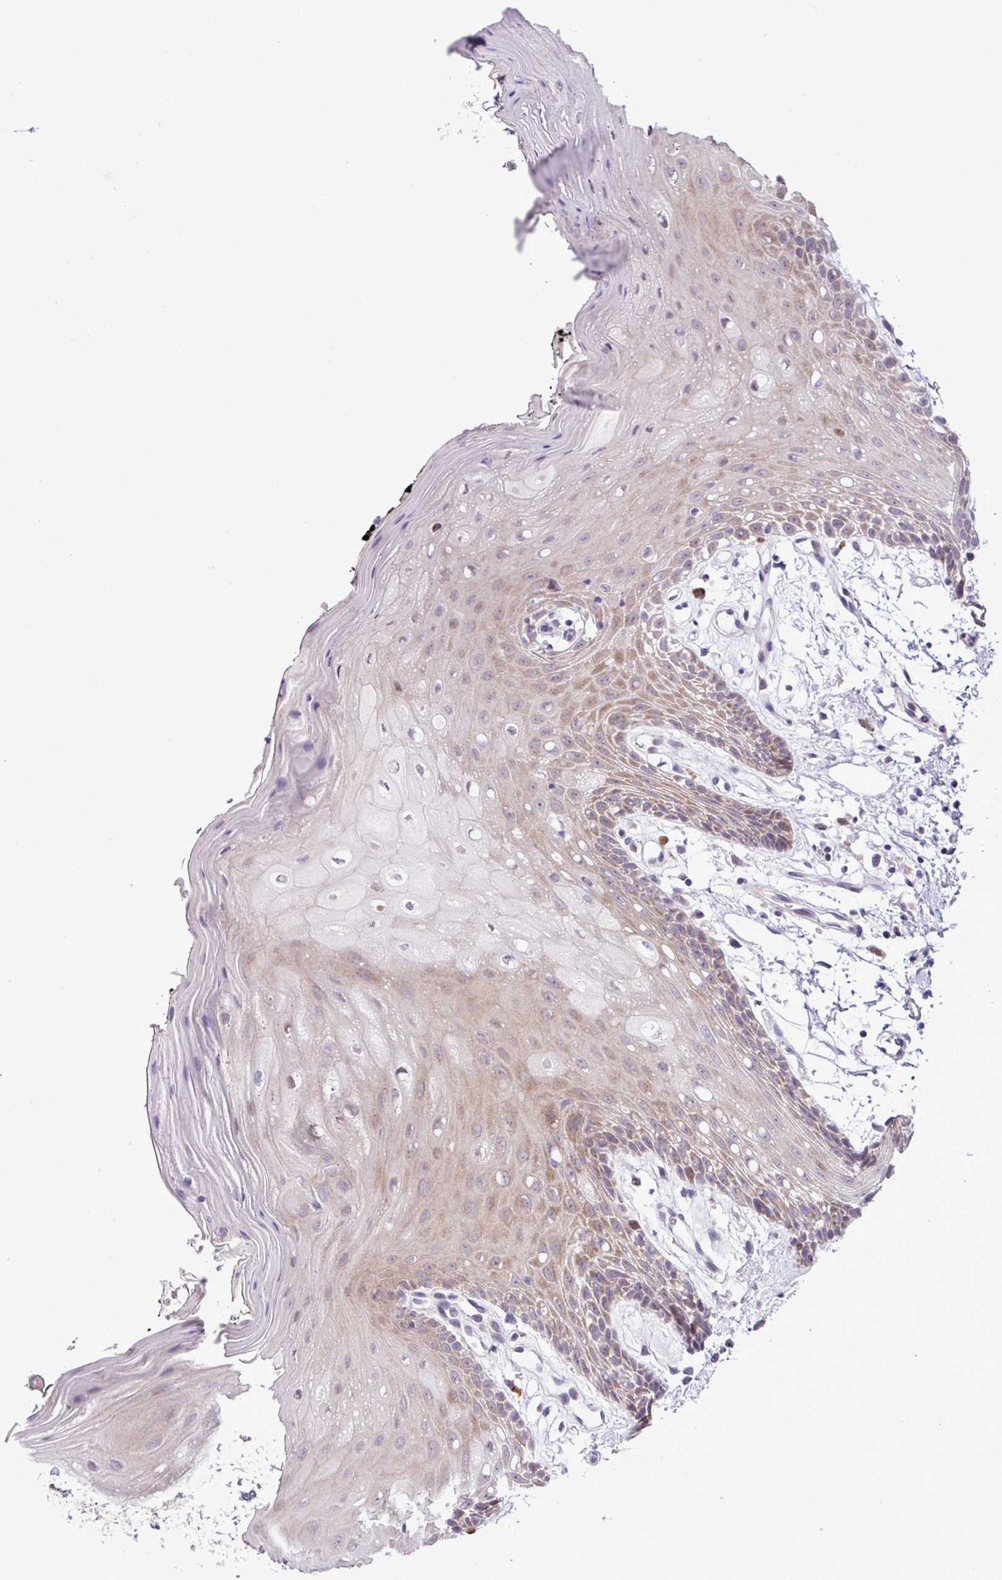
{"staining": {"intensity": "weak", "quantity": "25%-75%", "location": "cytoplasmic/membranous,nuclear"}, "tissue": "oral mucosa", "cell_type": "Squamous epithelial cells", "image_type": "normal", "snomed": [{"axis": "morphology", "description": "Normal tissue, NOS"}, {"axis": "topography", "description": "Oral tissue"}, {"axis": "topography", "description": "Tounge, NOS"}], "caption": "Brown immunohistochemical staining in normal oral mucosa exhibits weak cytoplasmic/membranous,nuclear staining in about 25%-75% of squamous epithelial cells.", "gene": "ZNF354A", "patient": {"sex": "female", "age": 59}}